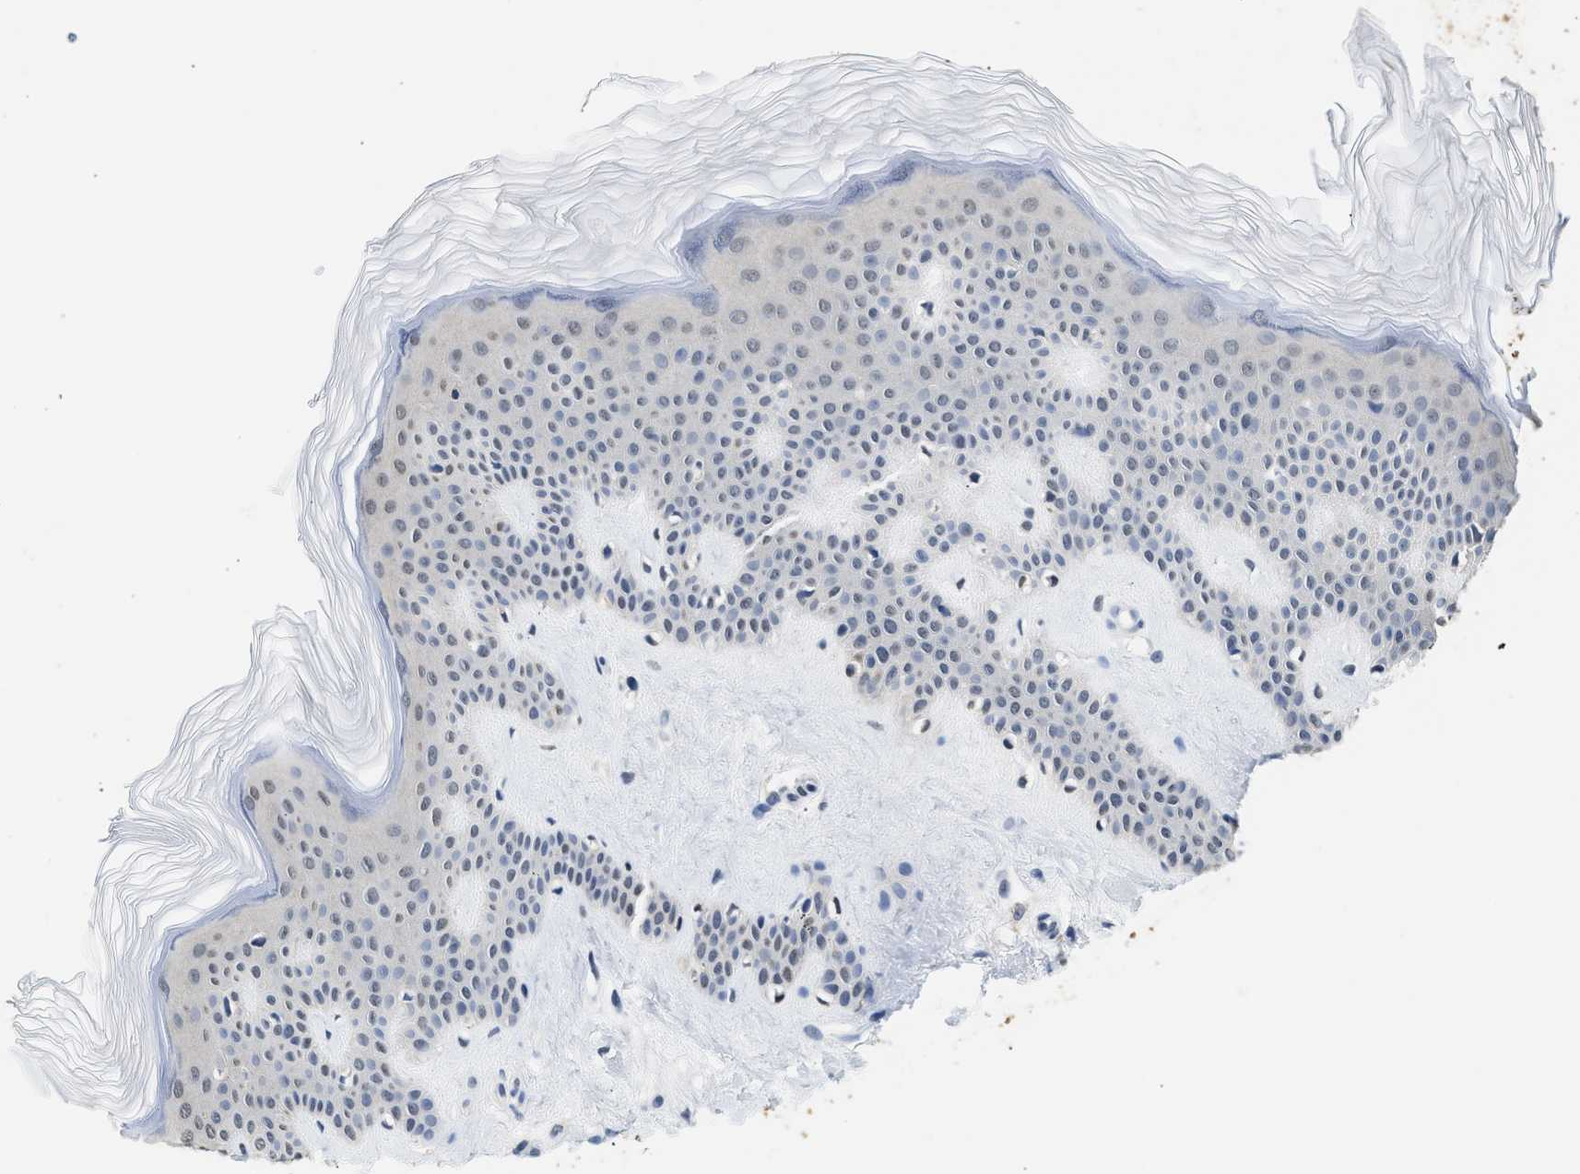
{"staining": {"intensity": "negative", "quantity": "none", "location": "none"}, "tissue": "skin", "cell_type": "Fibroblasts", "image_type": "normal", "snomed": [{"axis": "morphology", "description": "Normal tissue, NOS"}, {"axis": "morphology", "description": "Malignant melanoma, Metastatic site"}, {"axis": "topography", "description": "Skin"}], "caption": "Immunohistochemistry of benign human skin demonstrates no staining in fibroblasts.", "gene": "PPM1L", "patient": {"sex": "male", "age": 41}}